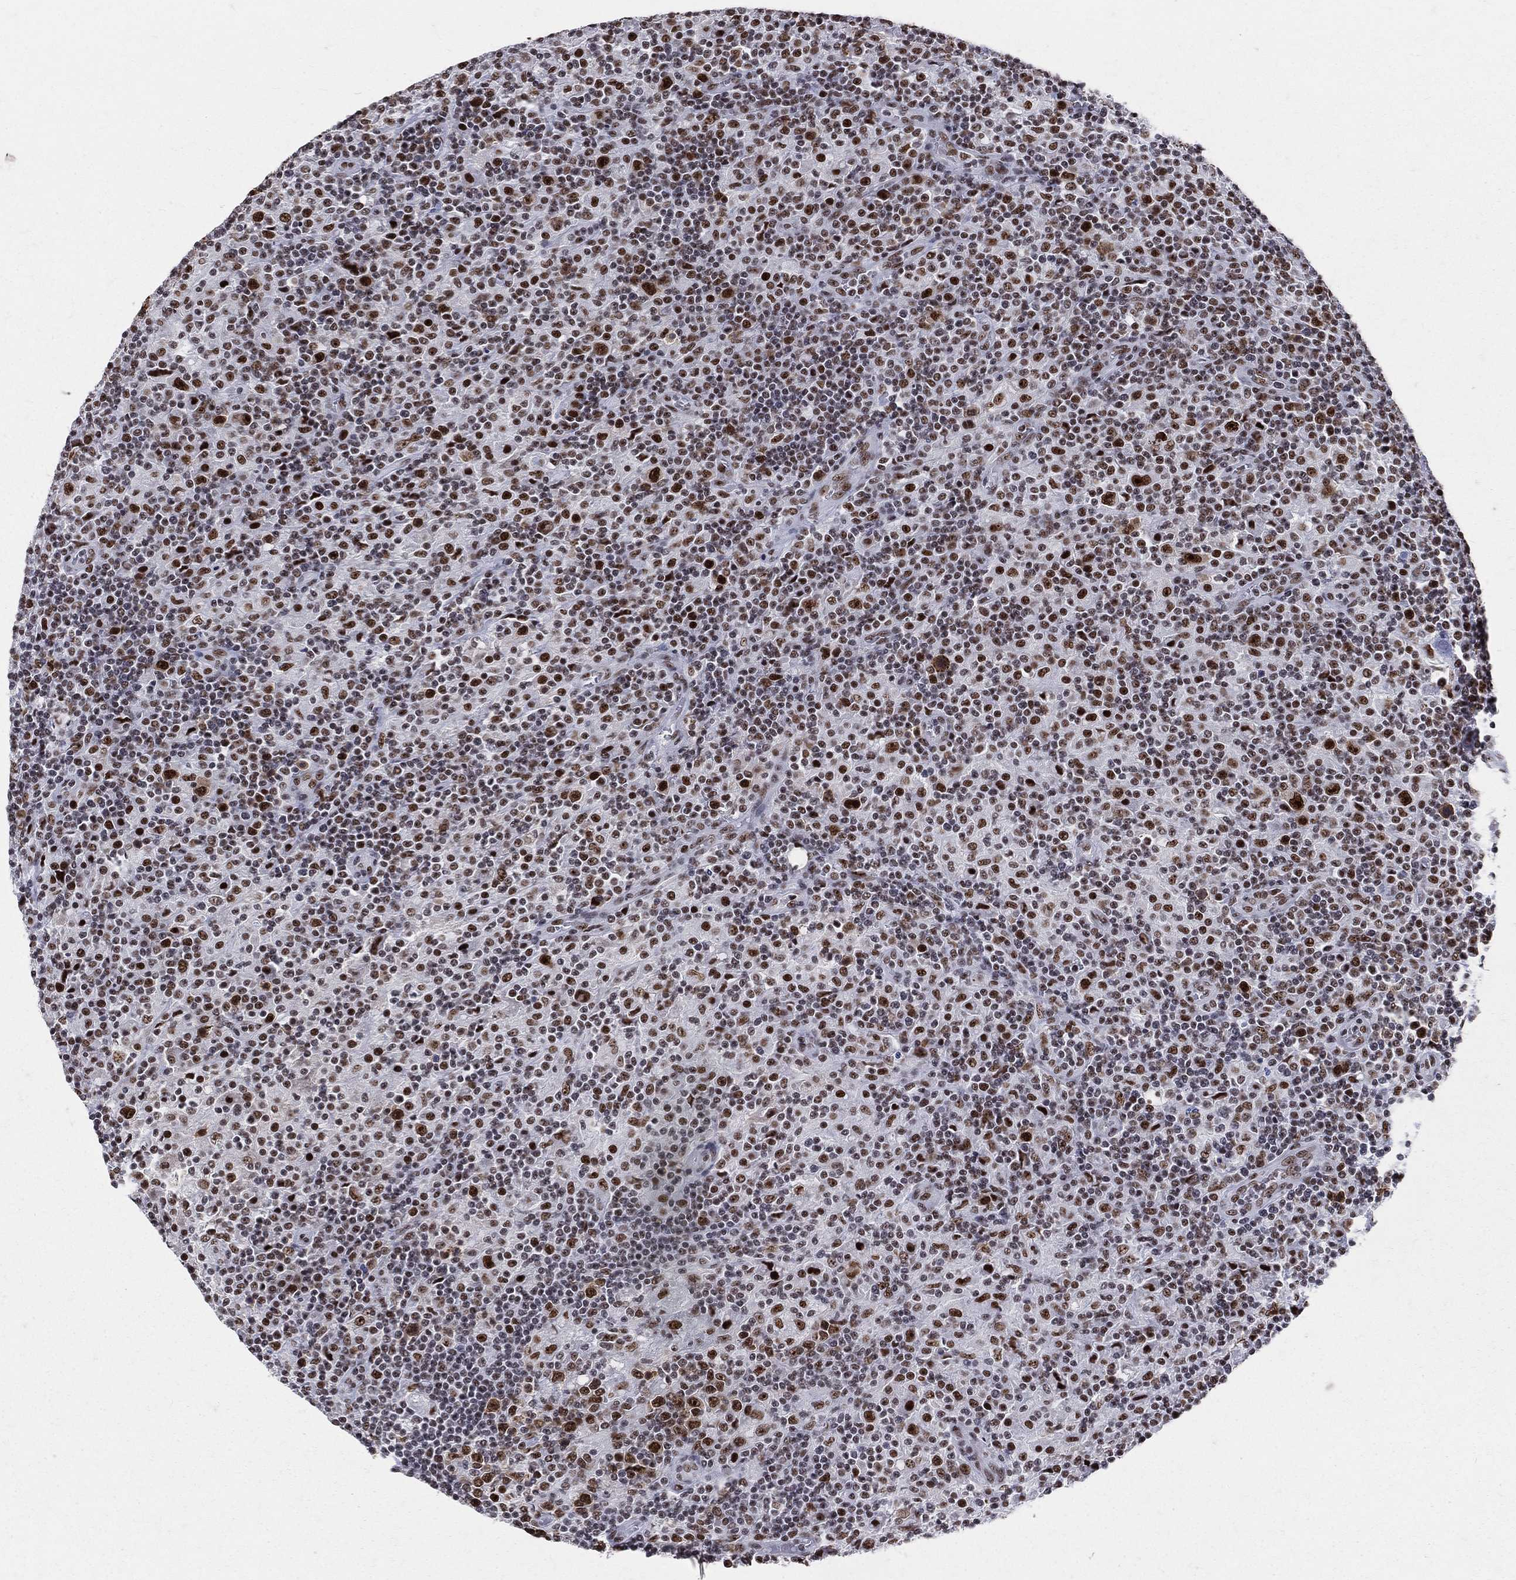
{"staining": {"intensity": "strong", "quantity": ">75%", "location": "nuclear"}, "tissue": "lymphoma", "cell_type": "Tumor cells", "image_type": "cancer", "snomed": [{"axis": "morphology", "description": "Hodgkin's disease, NOS"}, {"axis": "topography", "description": "Lymph node"}], "caption": "IHC photomicrograph of neoplastic tissue: lymphoma stained using immunohistochemistry (IHC) exhibits high levels of strong protein expression localized specifically in the nuclear of tumor cells, appearing as a nuclear brown color.", "gene": "CDK7", "patient": {"sex": "male", "age": 70}}